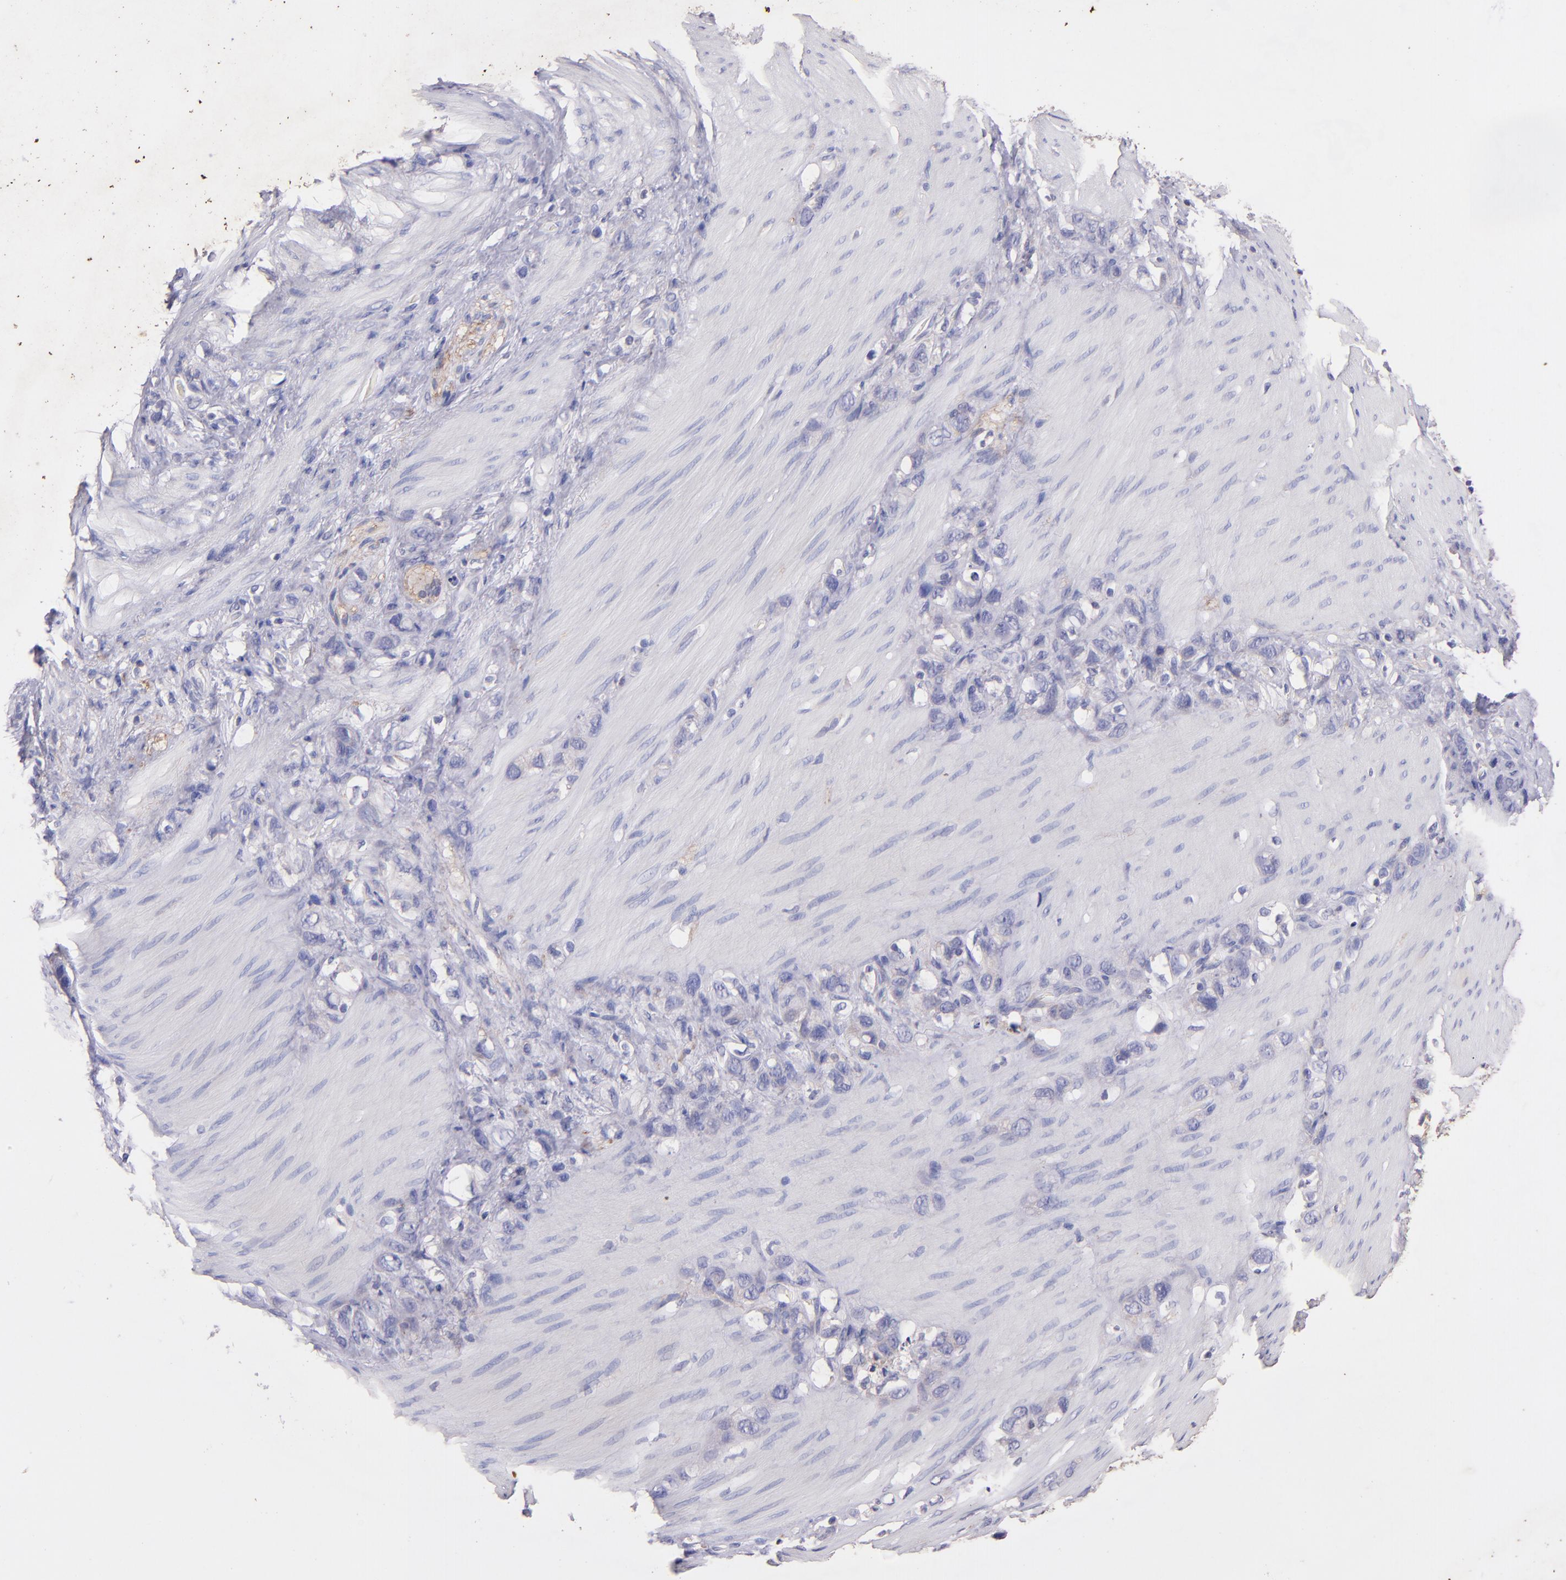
{"staining": {"intensity": "weak", "quantity": "<25%", "location": "cytoplasmic/membranous"}, "tissue": "stomach cancer", "cell_type": "Tumor cells", "image_type": "cancer", "snomed": [{"axis": "morphology", "description": "Normal tissue, NOS"}, {"axis": "morphology", "description": "Adenocarcinoma, NOS"}, {"axis": "morphology", "description": "Adenocarcinoma, High grade"}, {"axis": "topography", "description": "Stomach, upper"}, {"axis": "topography", "description": "Stomach"}], "caption": "A high-resolution image shows immunohistochemistry staining of stomach cancer (high-grade adenocarcinoma), which demonstrates no significant staining in tumor cells.", "gene": "RET", "patient": {"sex": "female", "age": 65}}